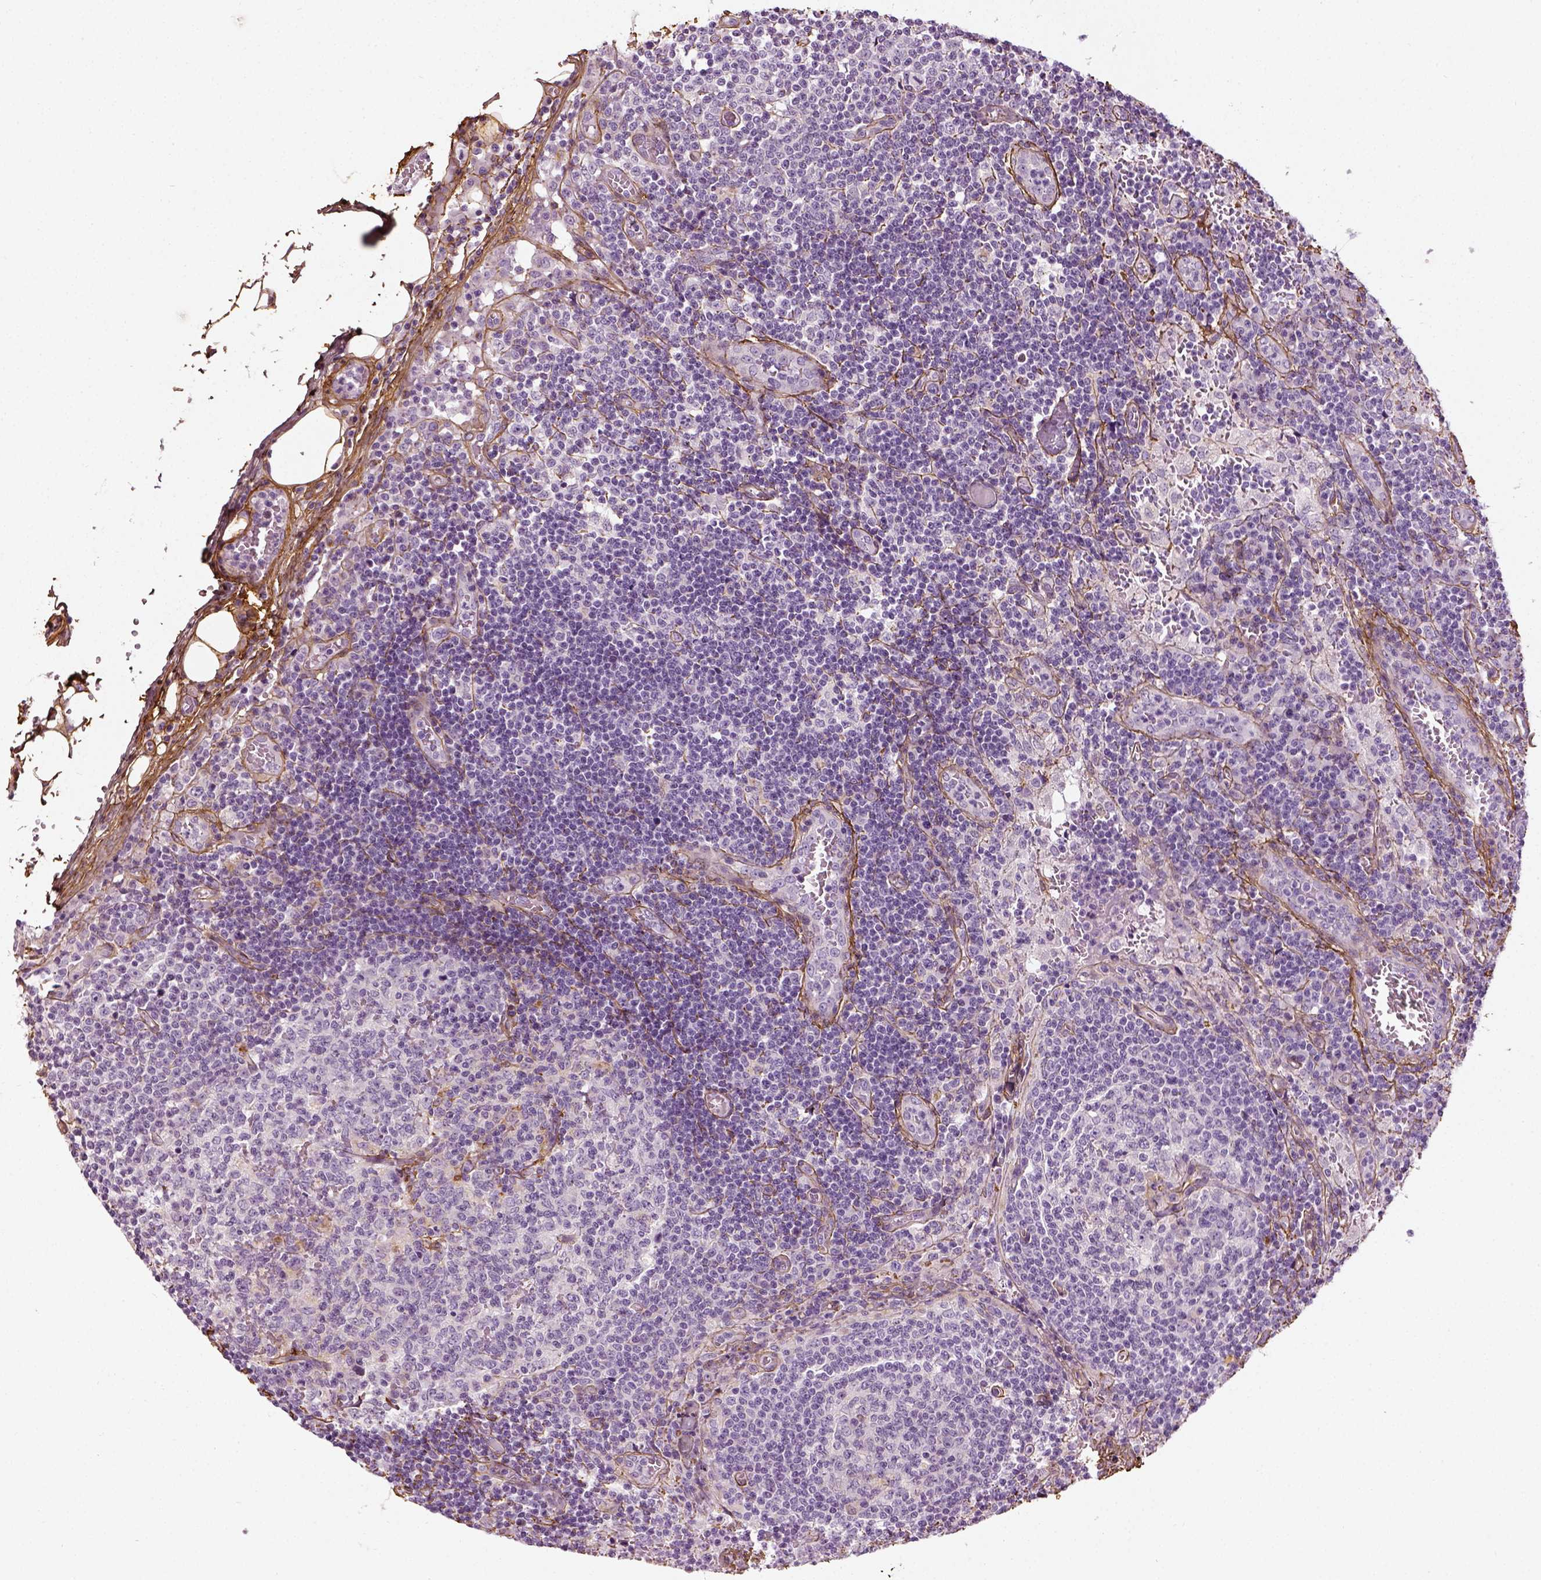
{"staining": {"intensity": "negative", "quantity": "none", "location": "none"}, "tissue": "lymph node", "cell_type": "Germinal center cells", "image_type": "normal", "snomed": [{"axis": "morphology", "description": "Normal tissue, NOS"}, {"axis": "topography", "description": "Lymph node"}], "caption": "High power microscopy photomicrograph of an IHC photomicrograph of benign lymph node, revealing no significant expression in germinal center cells.", "gene": "COL6A2", "patient": {"sex": "male", "age": 62}}